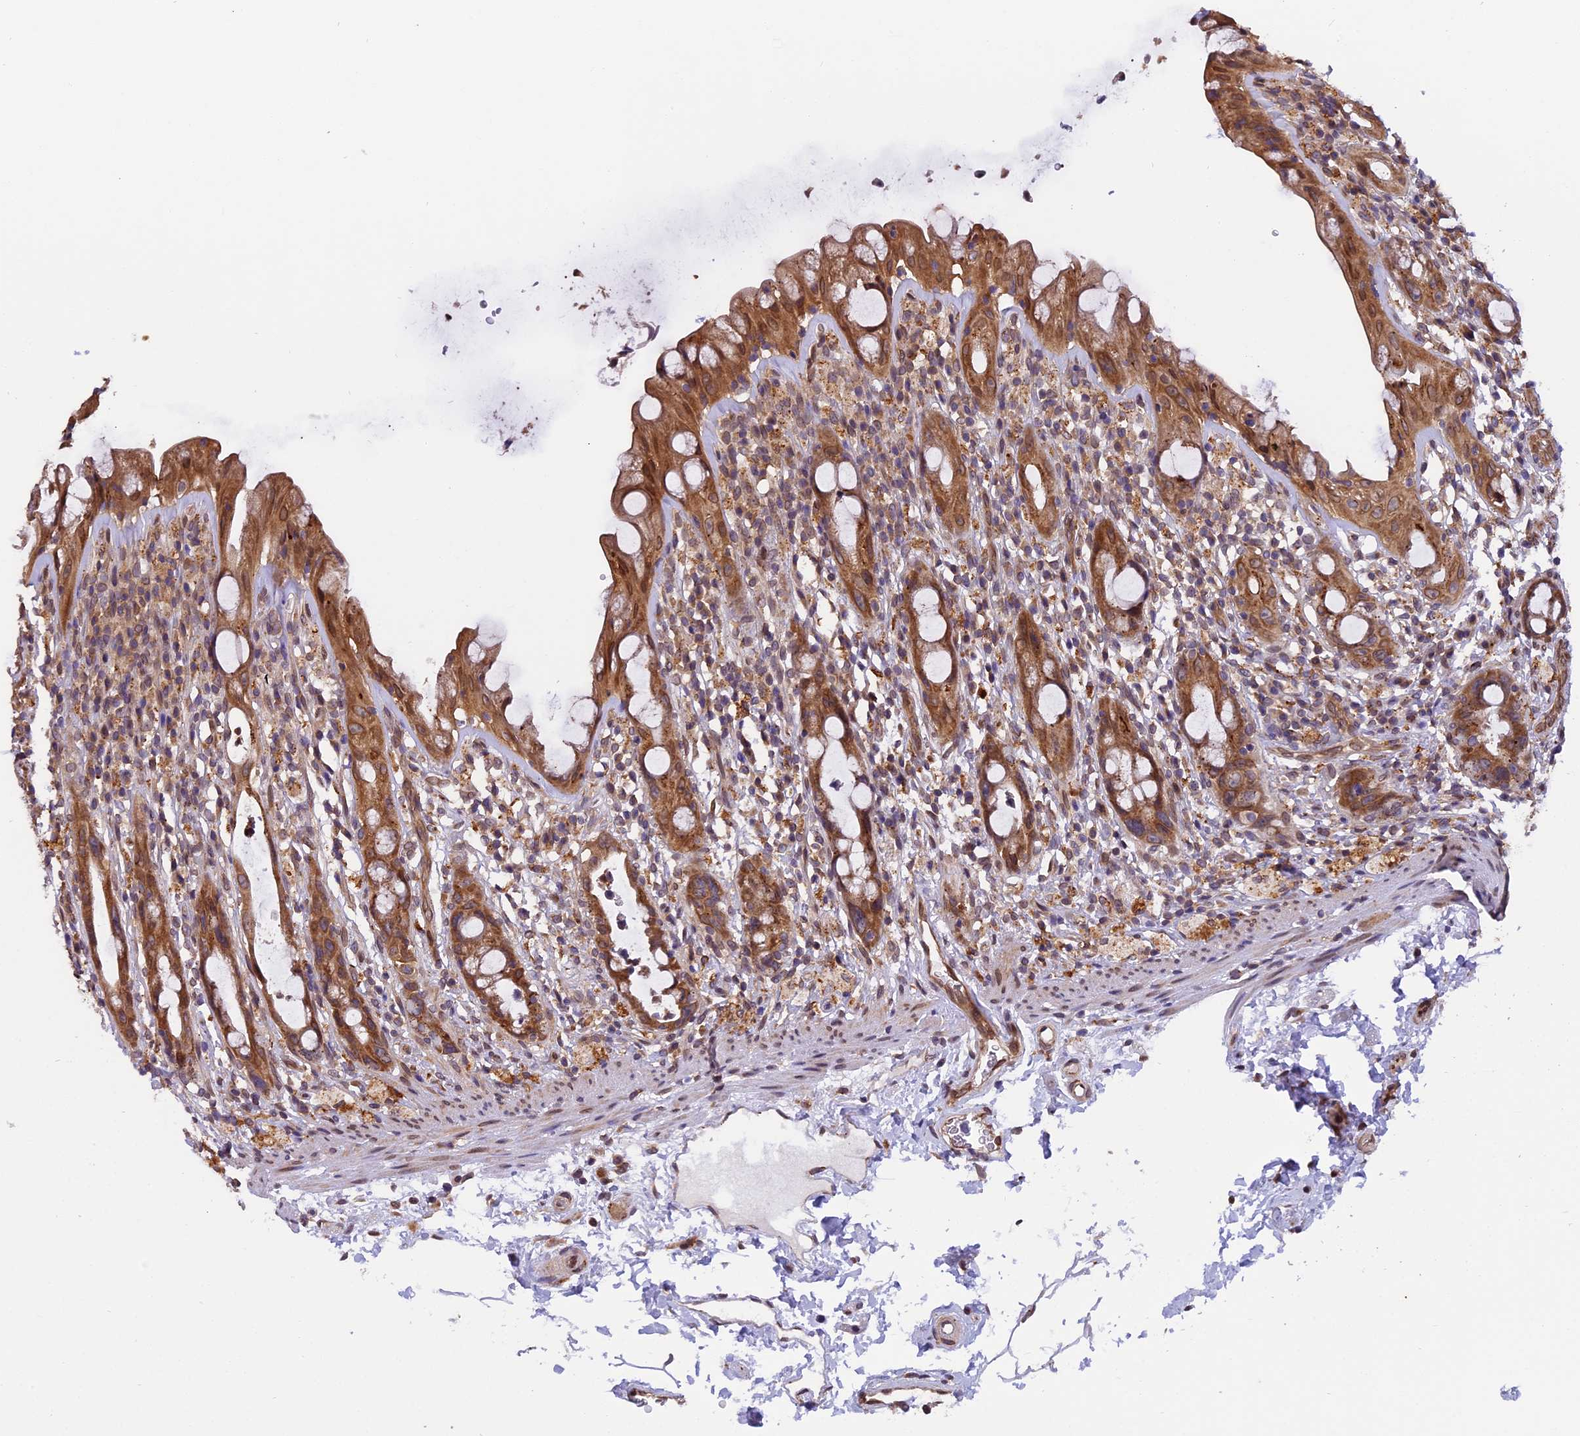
{"staining": {"intensity": "moderate", "quantity": ">75%", "location": "cytoplasmic/membranous,nuclear"}, "tissue": "rectum", "cell_type": "Glandular cells", "image_type": "normal", "snomed": [{"axis": "morphology", "description": "Normal tissue, NOS"}, {"axis": "topography", "description": "Rectum"}], "caption": "The histopathology image demonstrates immunohistochemical staining of unremarkable rectum. There is moderate cytoplasmic/membranous,nuclear positivity is appreciated in about >75% of glandular cells. (DAB (3,3'-diaminobenzidine) IHC, brown staining for protein, blue staining for nuclei).", "gene": "CHMP2A", "patient": {"sex": "male", "age": 44}}